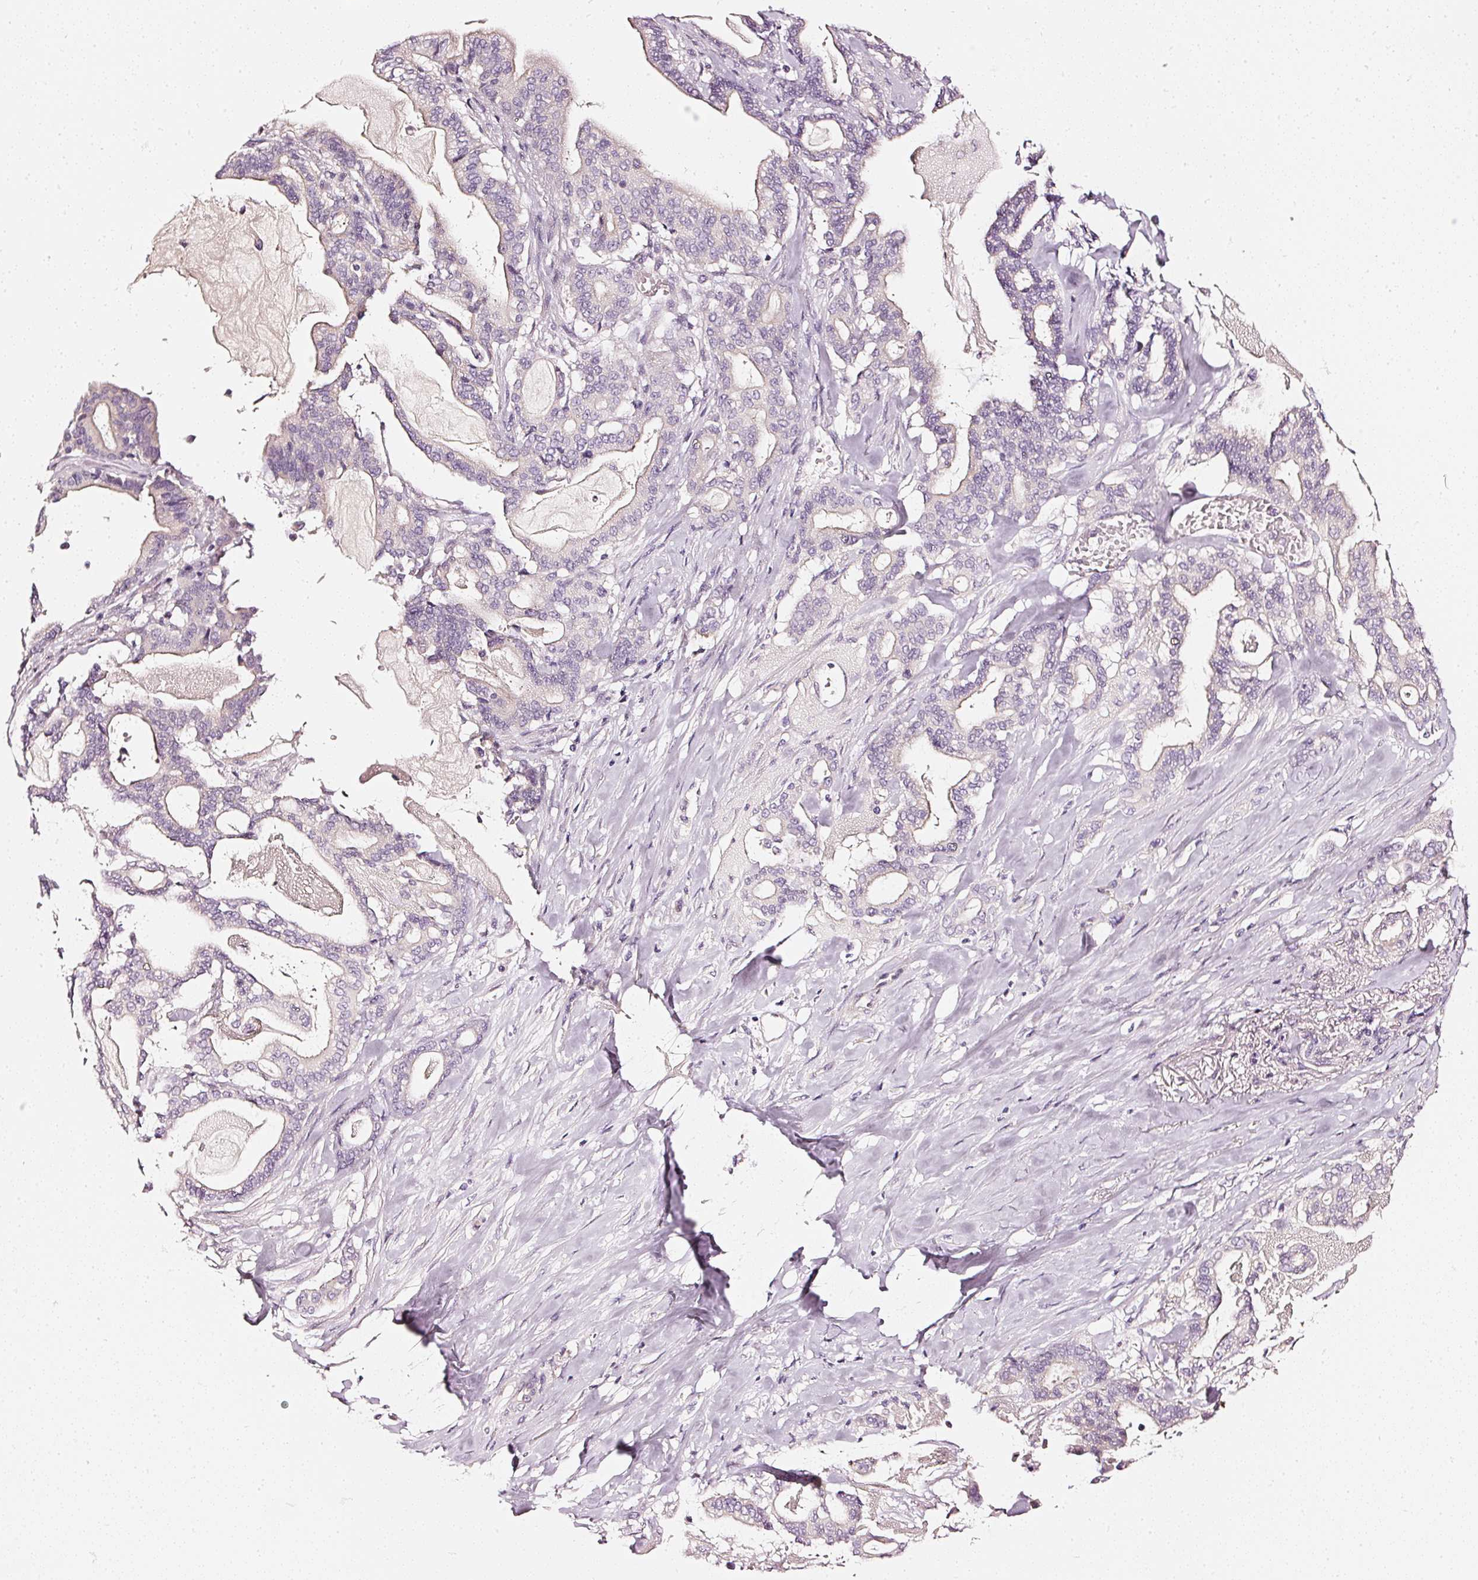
{"staining": {"intensity": "negative", "quantity": "none", "location": "none"}, "tissue": "pancreatic cancer", "cell_type": "Tumor cells", "image_type": "cancer", "snomed": [{"axis": "morphology", "description": "Adenocarcinoma, NOS"}, {"axis": "topography", "description": "Pancreas"}], "caption": "Protein analysis of adenocarcinoma (pancreatic) displays no significant expression in tumor cells.", "gene": "CNP", "patient": {"sex": "male", "age": 63}}